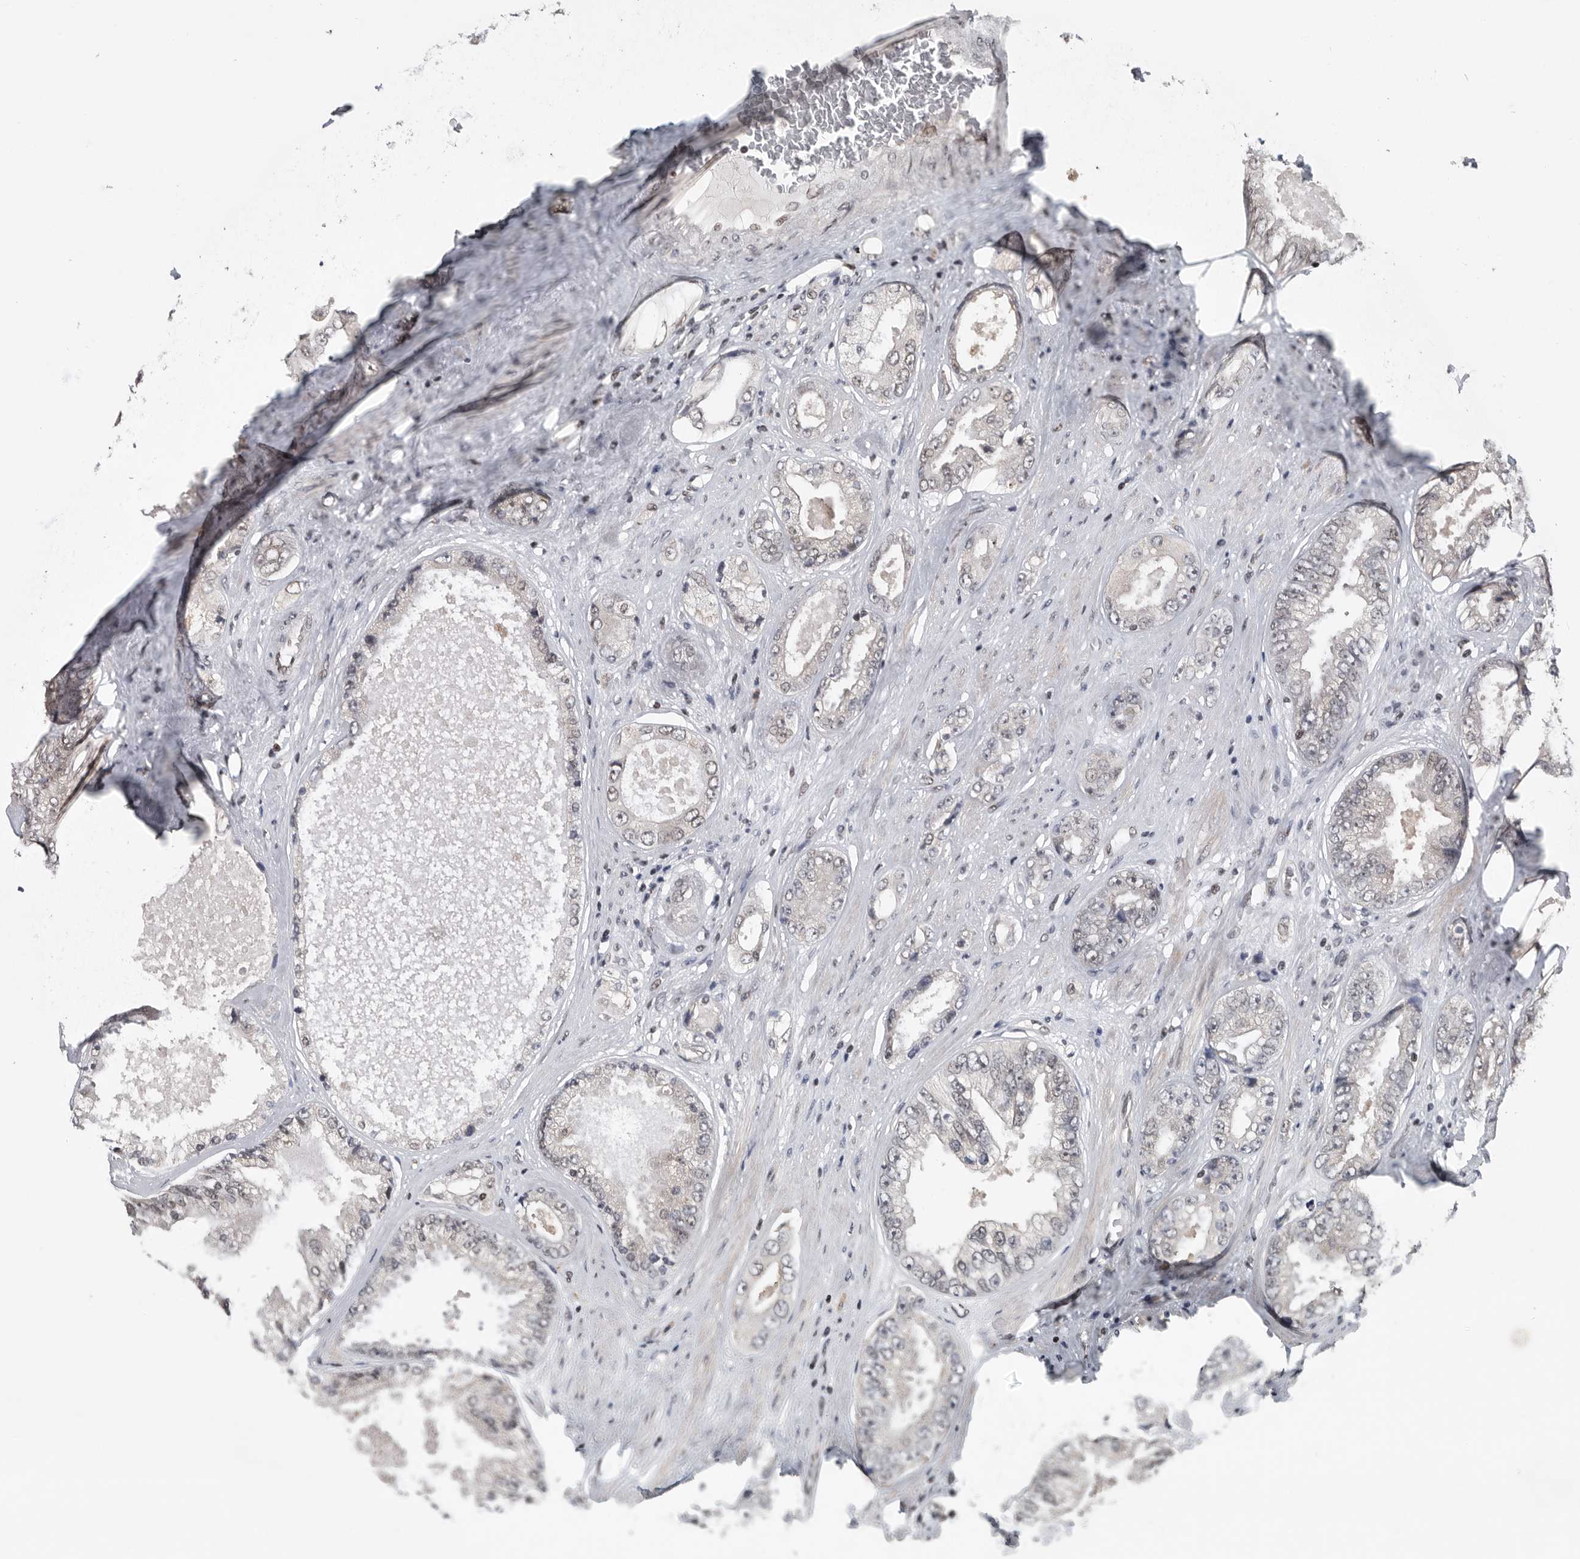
{"staining": {"intensity": "negative", "quantity": "none", "location": "none"}, "tissue": "prostate cancer", "cell_type": "Tumor cells", "image_type": "cancer", "snomed": [{"axis": "morphology", "description": "Adenocarcinoma, High grade"}, {"axis": "topography", "description": "Prostate"}], "caption": "The histopathology image reveals no staining of tumor cells in prostate high-grade adenocarcinoma. (DAB immunohistochemistry visualized using brightfield microscopy, high magnification).", "gene": "SENP7", "patient": {"sex": "male", "age": 61}}